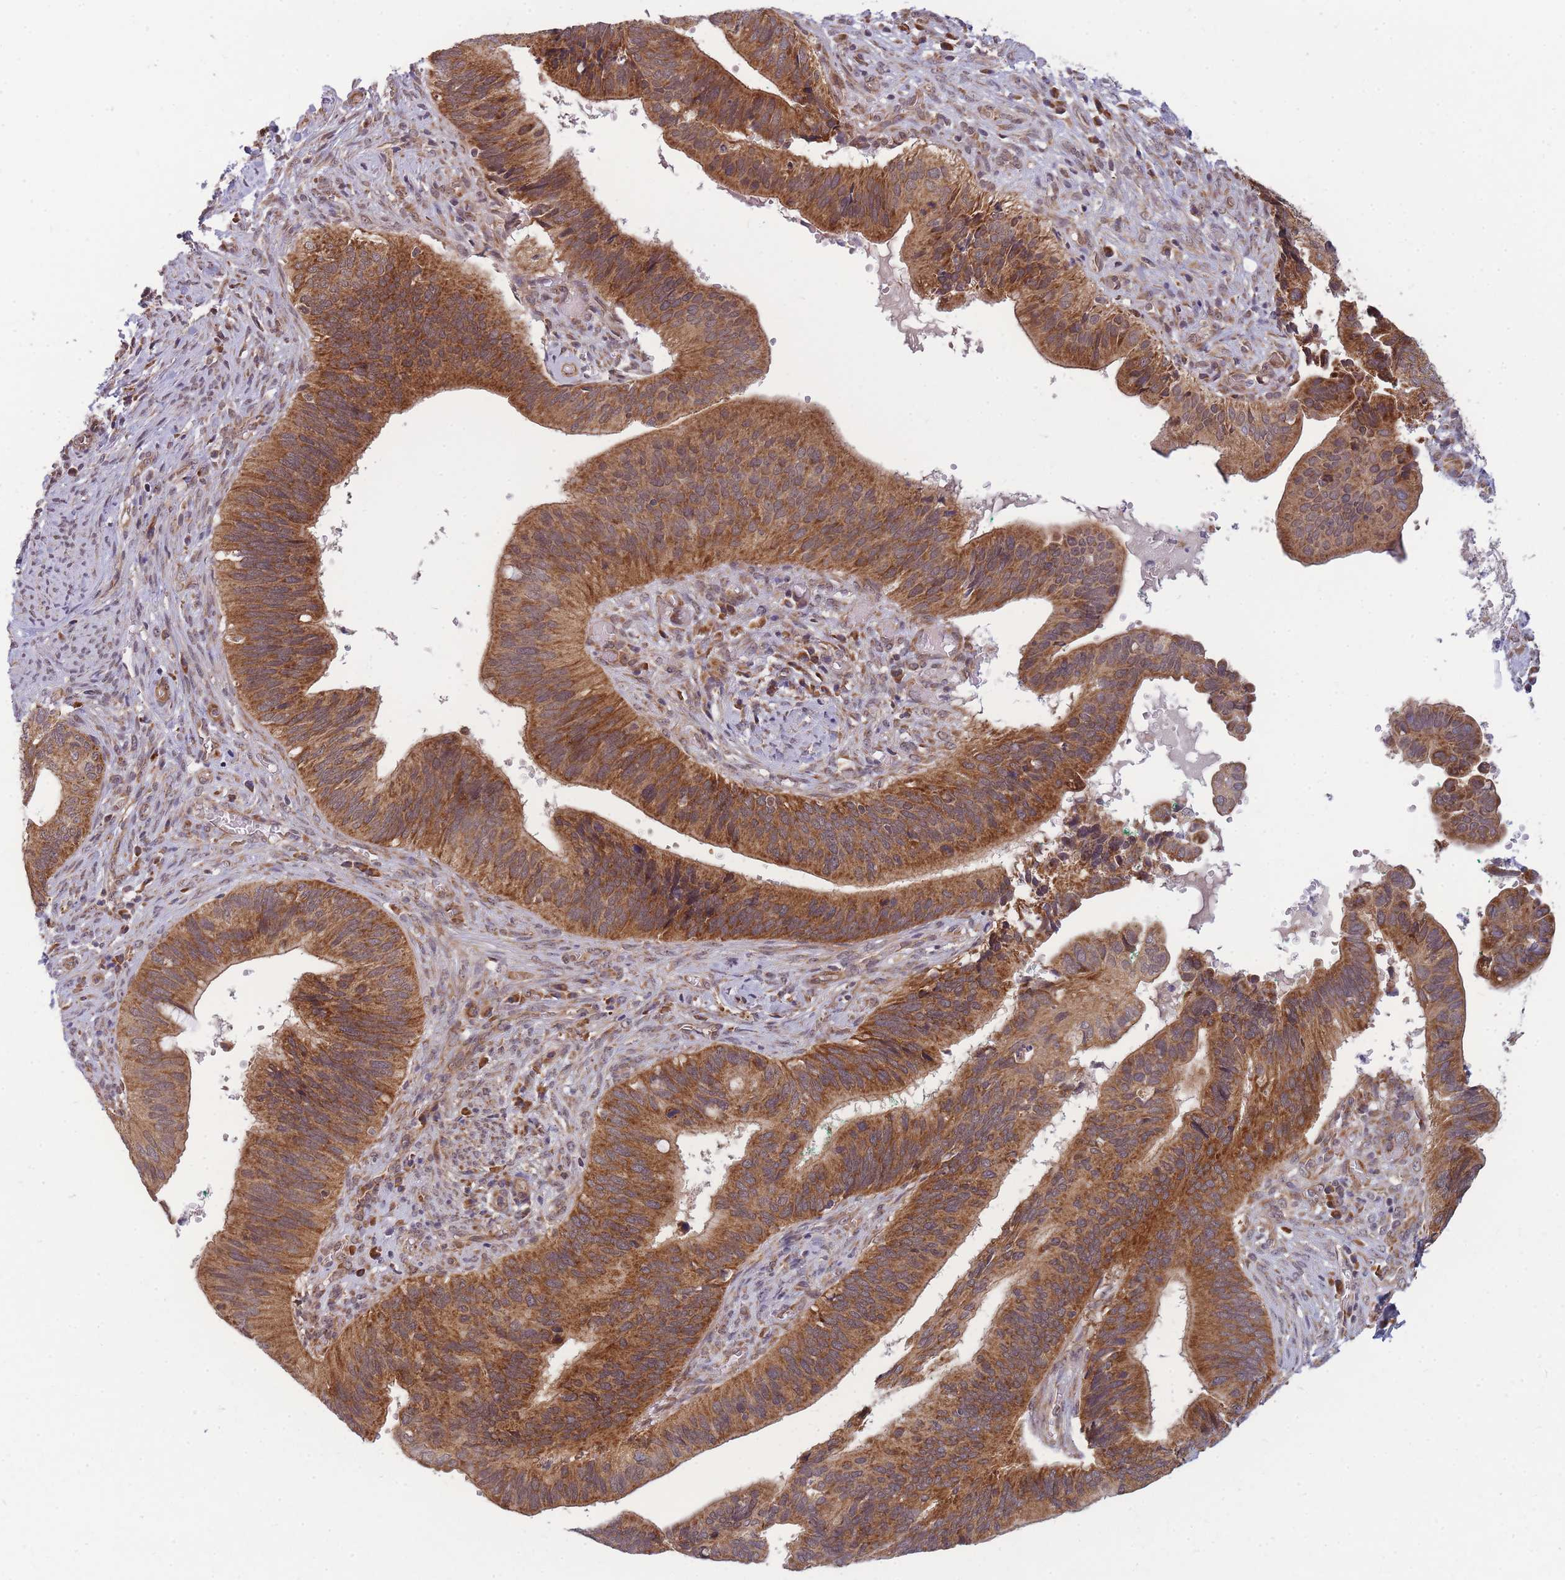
{"staining": {"intensity": "strong", "quantity": ">75%", "location": "cytoplasmic/membranous"}, "tissue": "cervical cancer", "cell_type": "Tumor cells", "image_type": "cancer", "snomed": [{"axis": "morphology", "description": "Adenocarcinoma, NOS"}, {"axis": "topography", "description": "Cervix"}], "caption": "A brown stain shows strong cytoplasmic/membranous positivity of a protein in human cervical adenocarcinoma tumor cells.", "gene": "MRPL23", "patient": {"sex": "female", "age": 42}}